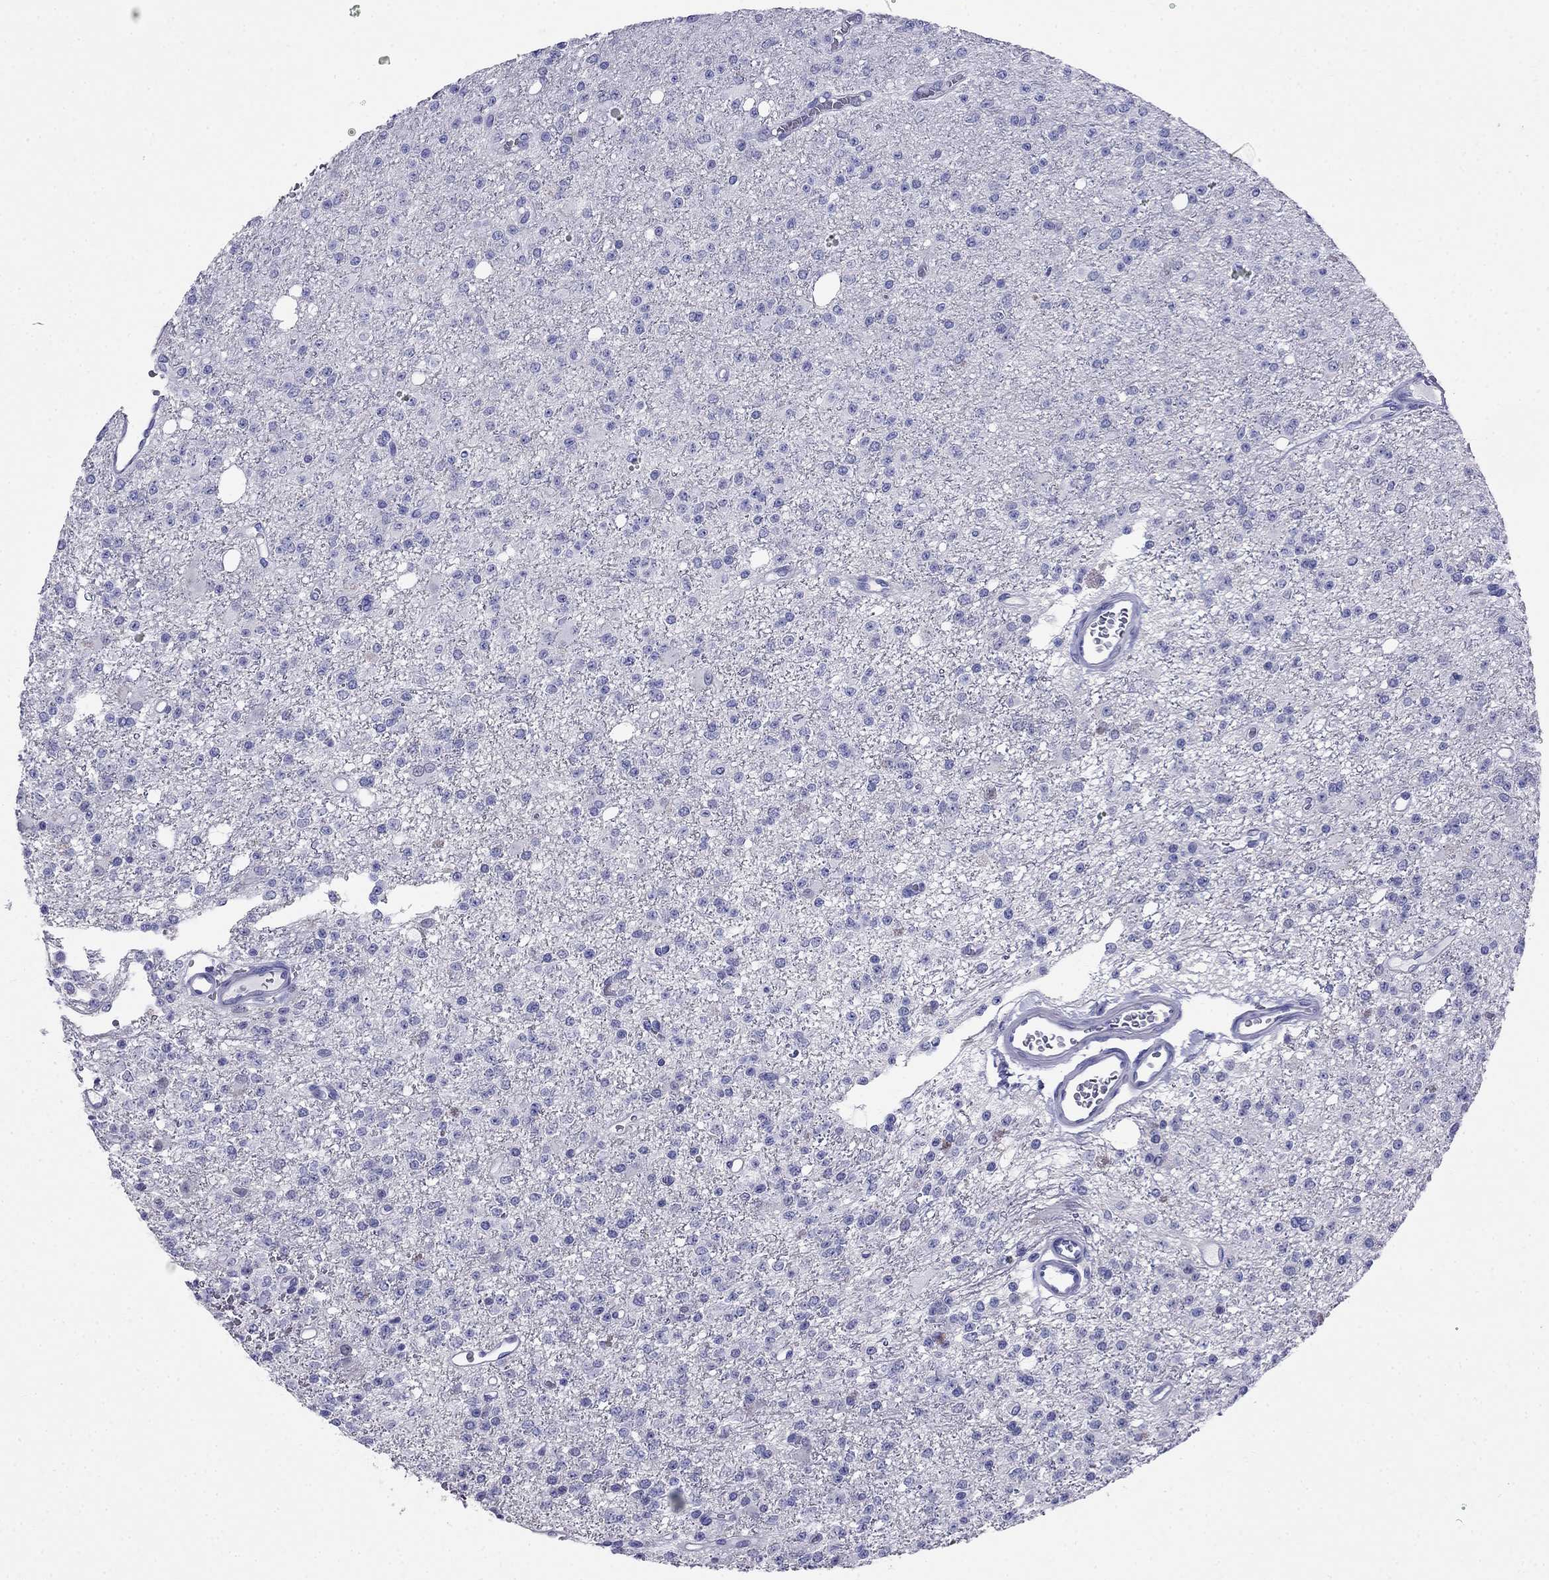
{"staining": {"intensity": "negative", "quantity": "none", "location": "none"}, "tissue": "glioma", "cell_type": "Tumor cells", "image_type": "cancer", "snomed": [{"axis": "morphology", "description": "Glioma, malignant, Low grade"}, {"axis": "topography", "description": "Brain"}], "caption": "This image is of malignant low-grade glioma stained with immunohistochemistry (IHC) to label a protein in brown with the nuclei are counter-stained blue. There is no staining in tumor cells.", "gene": "PPP1R36", "patient": {"sex": "female", "age": 45}}